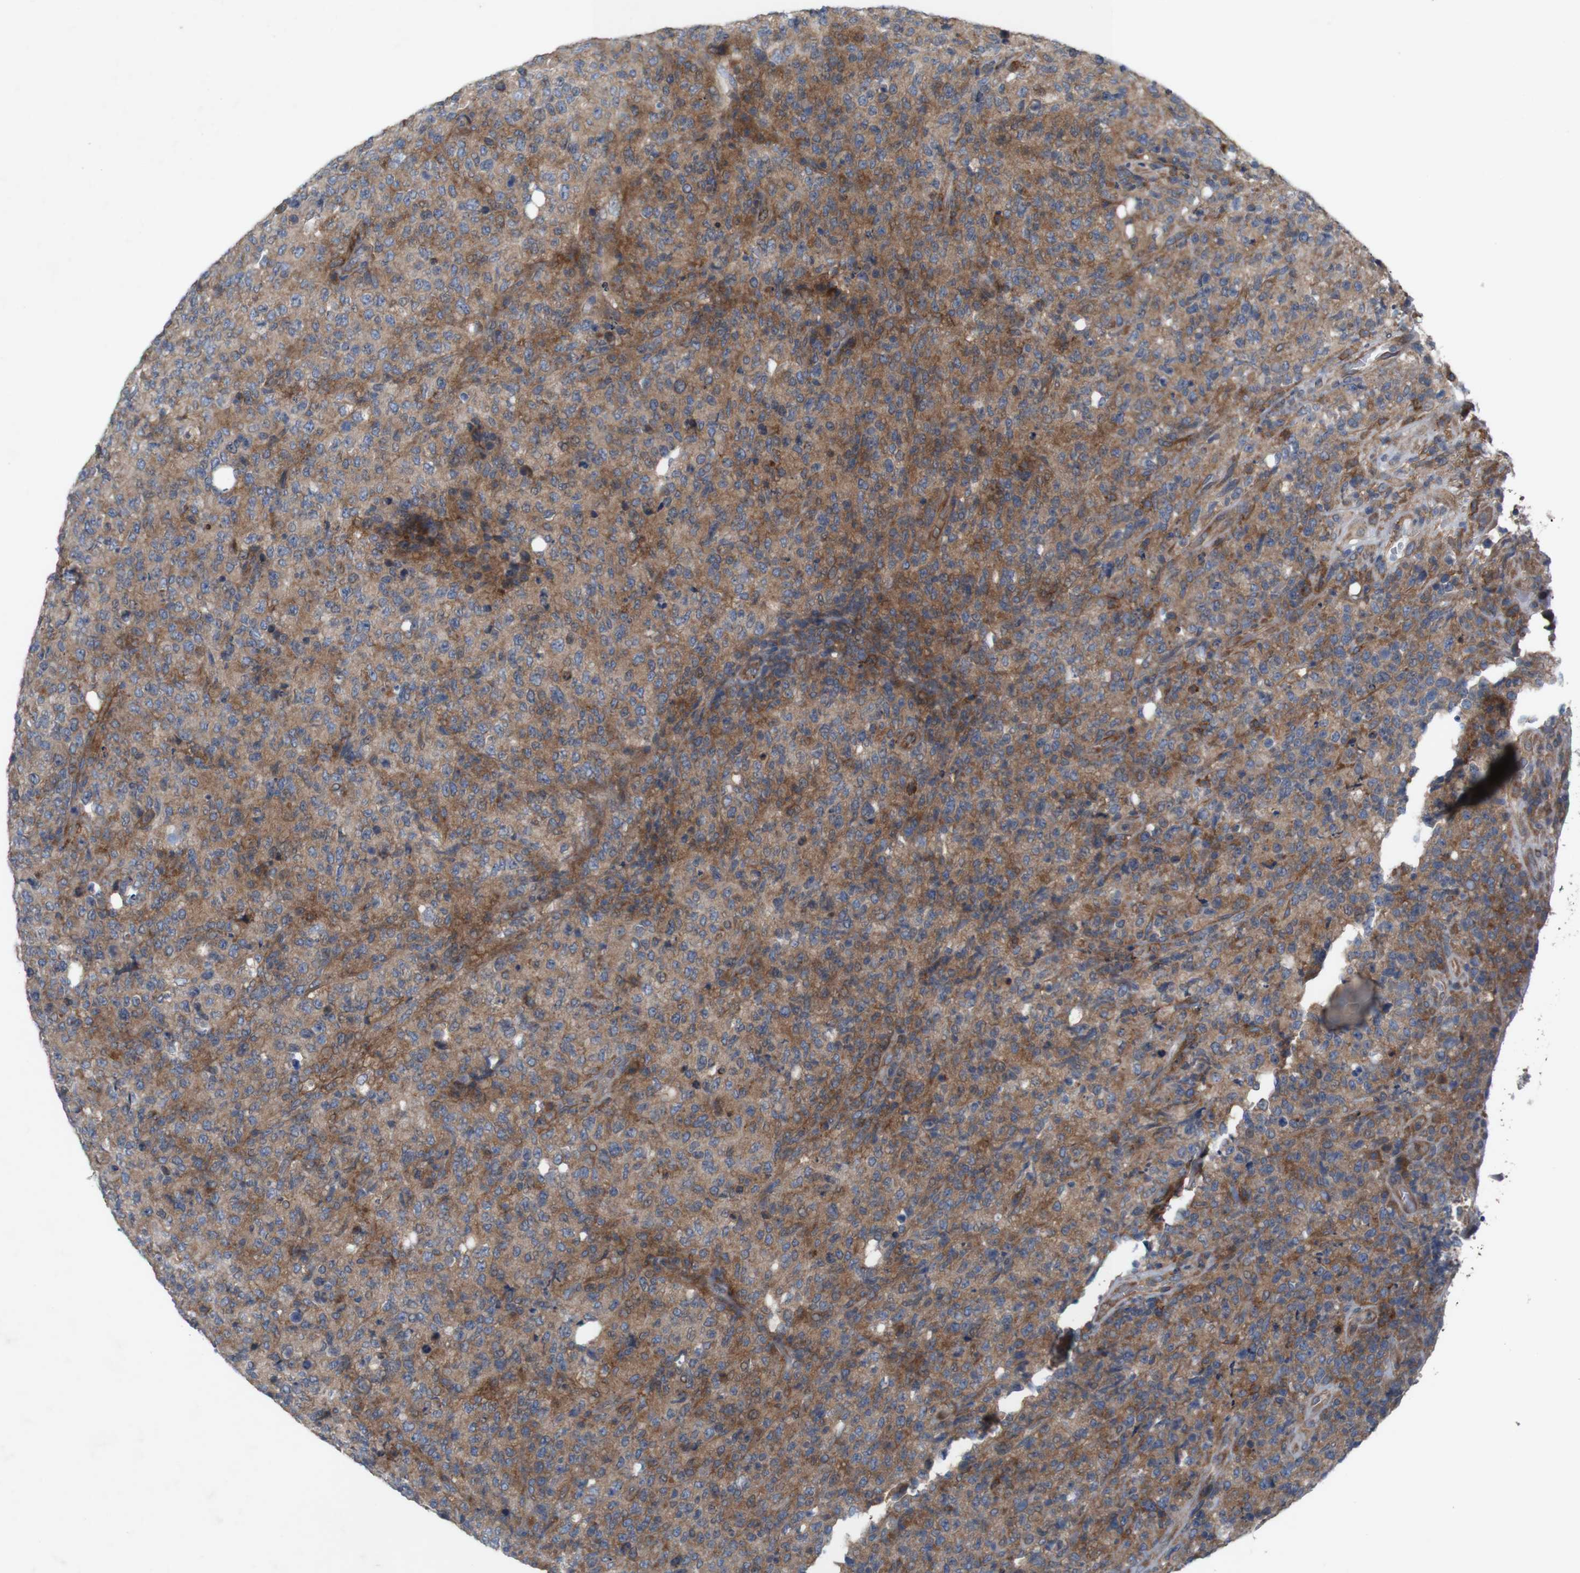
{"staining": {"intensity": "moderate", "quantity": ">75%", "location": "cytoplasmic/membranous"}, "tissue": "lymphoma", "cell_type": "Tumor cells", "image_type": "cancer", "snomed": [{"axis": "morphology", "description": "Malignant lymphoma, non-Hodgkin's type, High grade"}, {"axis": "topography", "description": "Tonsil"}], "caption": "Protein expression analysis of lymphoma exhibits moderate cytoplasmic/membranous expression in about >75% of tumor cells.", "gene": "SIGLEC8", "patient": {"sex": "female", "age": 36}}